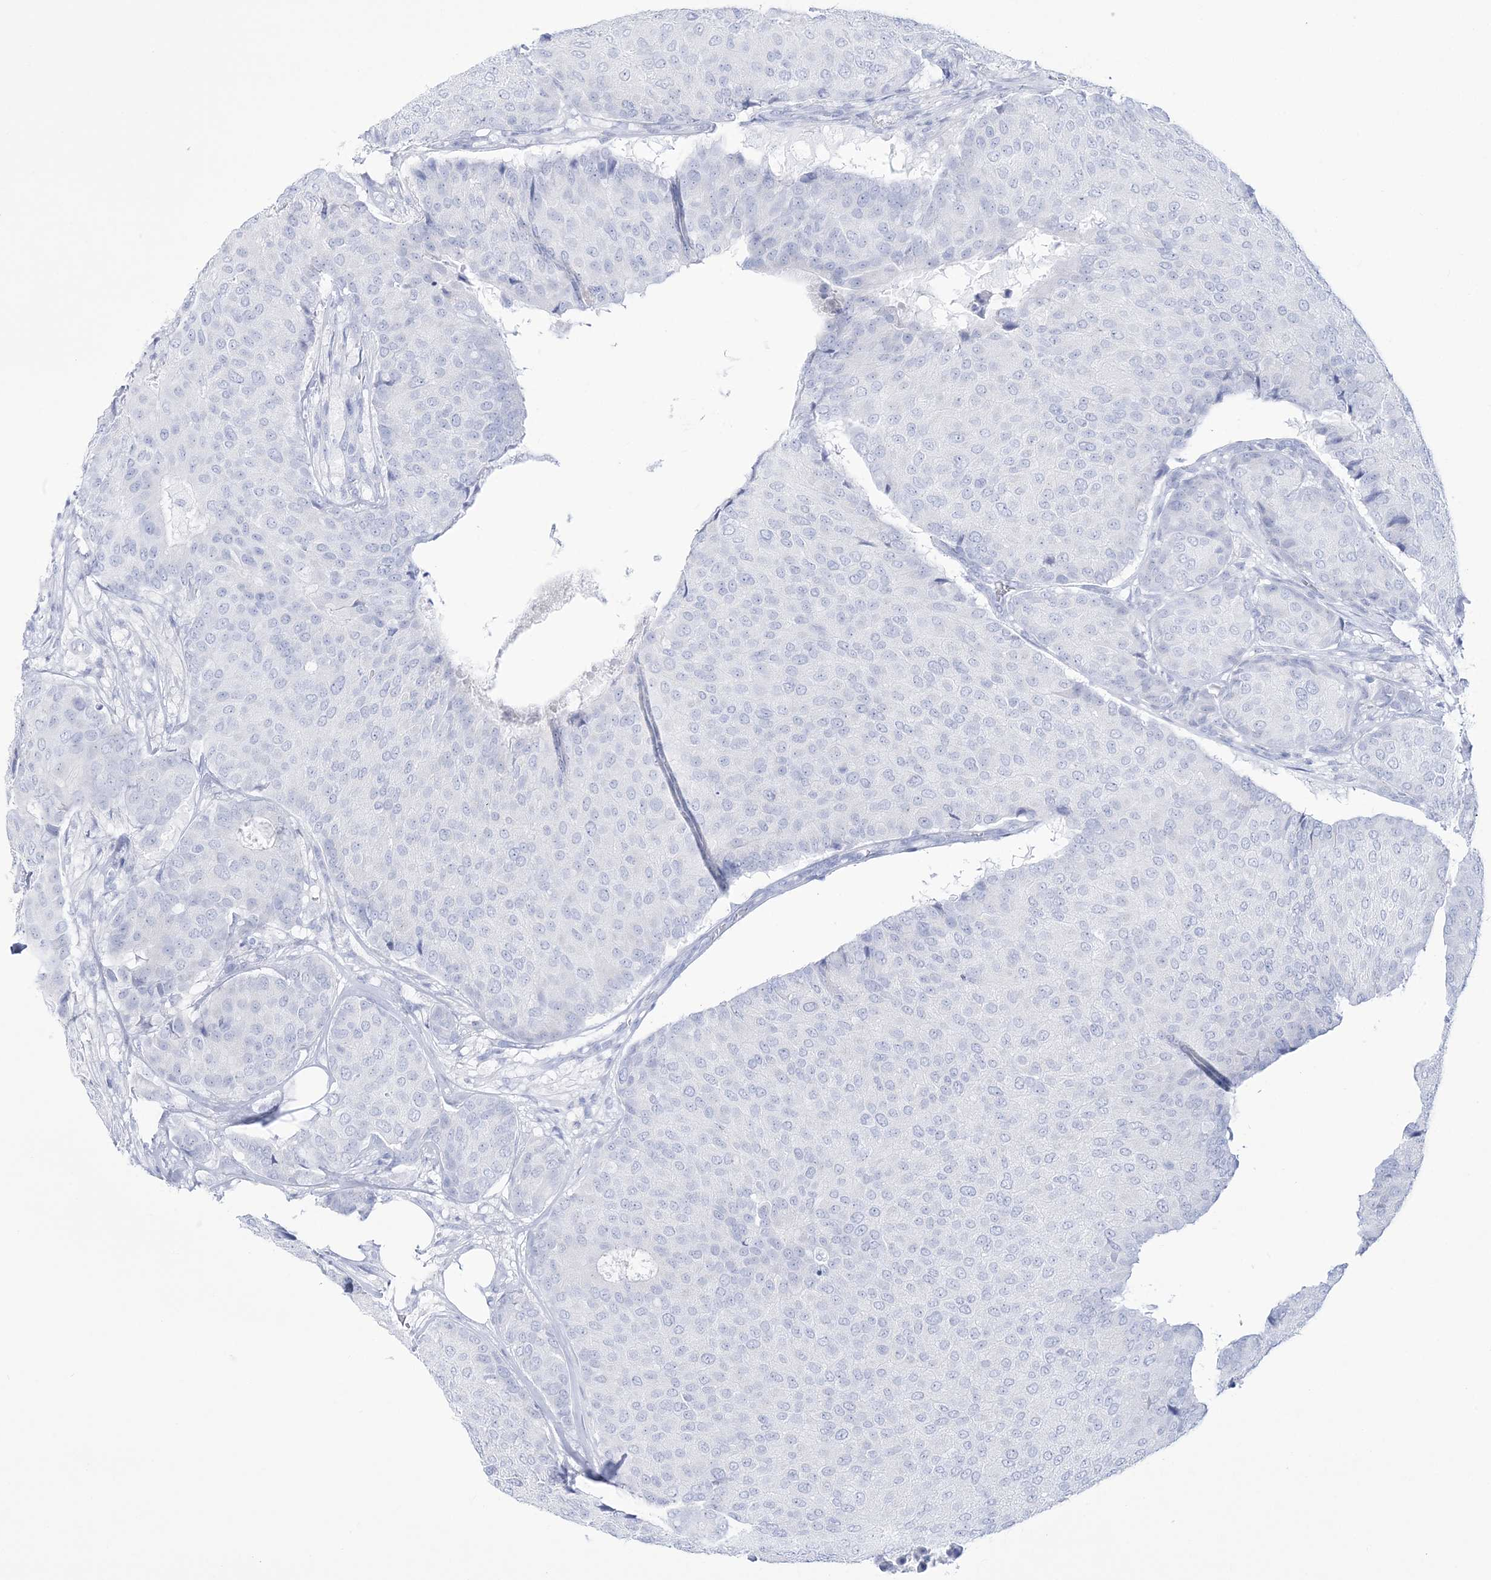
{"staining": {"intensity": "negative", "quantity": "none", "location": "none"}, "tissue": "breast cancer", "cell_type": "Tumor cells", "image_type": "cancer", "snomed": [{"axis": "morphology", "description": "Duct carcinoma"}, {"axis": "topography", "description": "Breast"}], "caption": "Human breast intraductal carcinoma stained for a protein using IHC exhibits no expression in tumor cells.", "gene": "RBP2", "patient": {"sex": "female", "age": 75}}